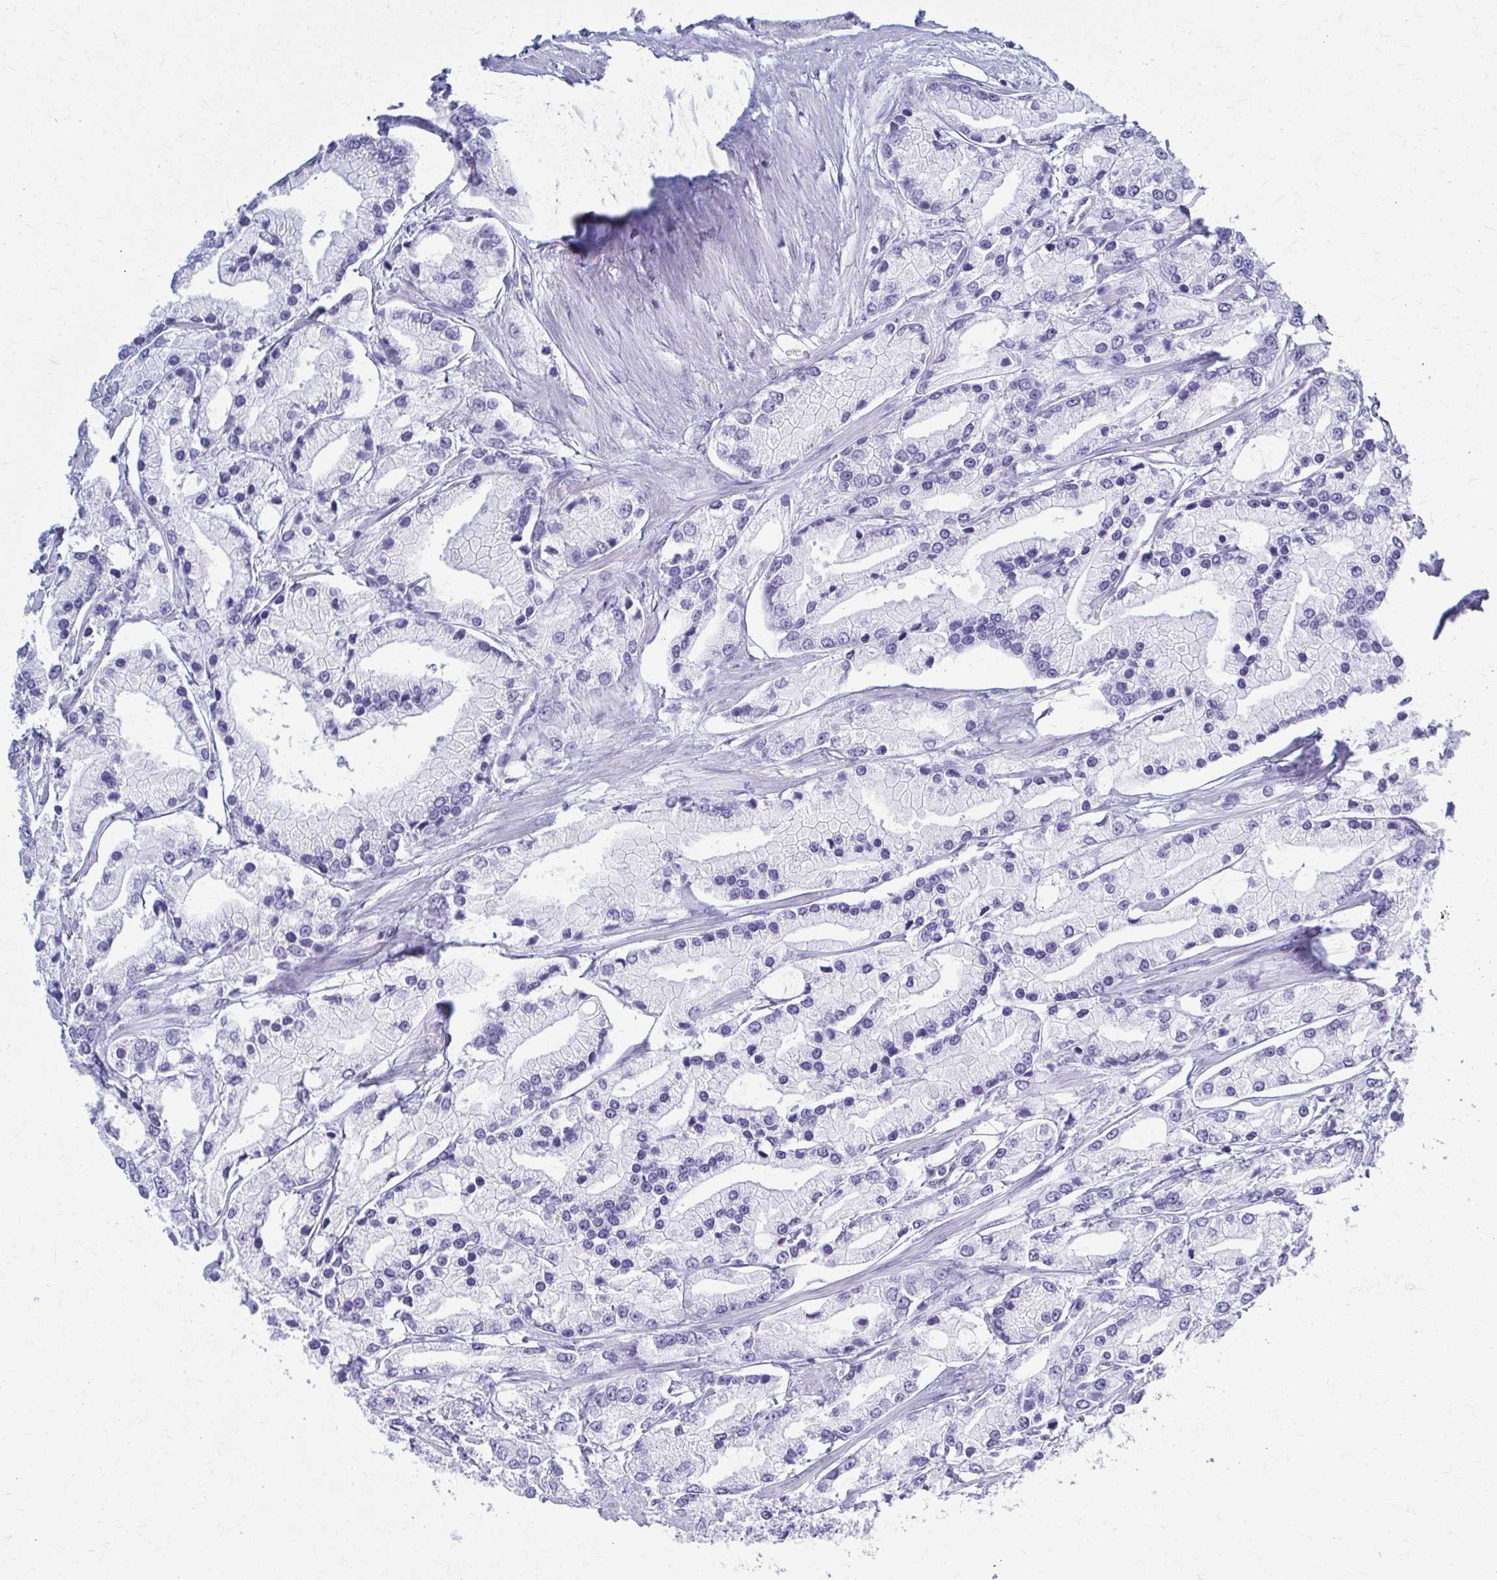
{"staining": {"intensity": "negative", "quantity": "none", "location": "none"}, "tissue": "prostate cancer", "cell_type": "Tumor cells", "image_type": "cancer", "snomed": [{"axis": "morphology", "description": "Adenocarcinoma, High grade"}, {"axis": "topography", "description": "Prostate"}], "caption": "Histopathology image shows no protein positivity in tumor cells of prostate cancer (high-grade adenocarcinoma) tissue.", "gene": "GFAP", "patient": {"sex": "male", "age": 66}}